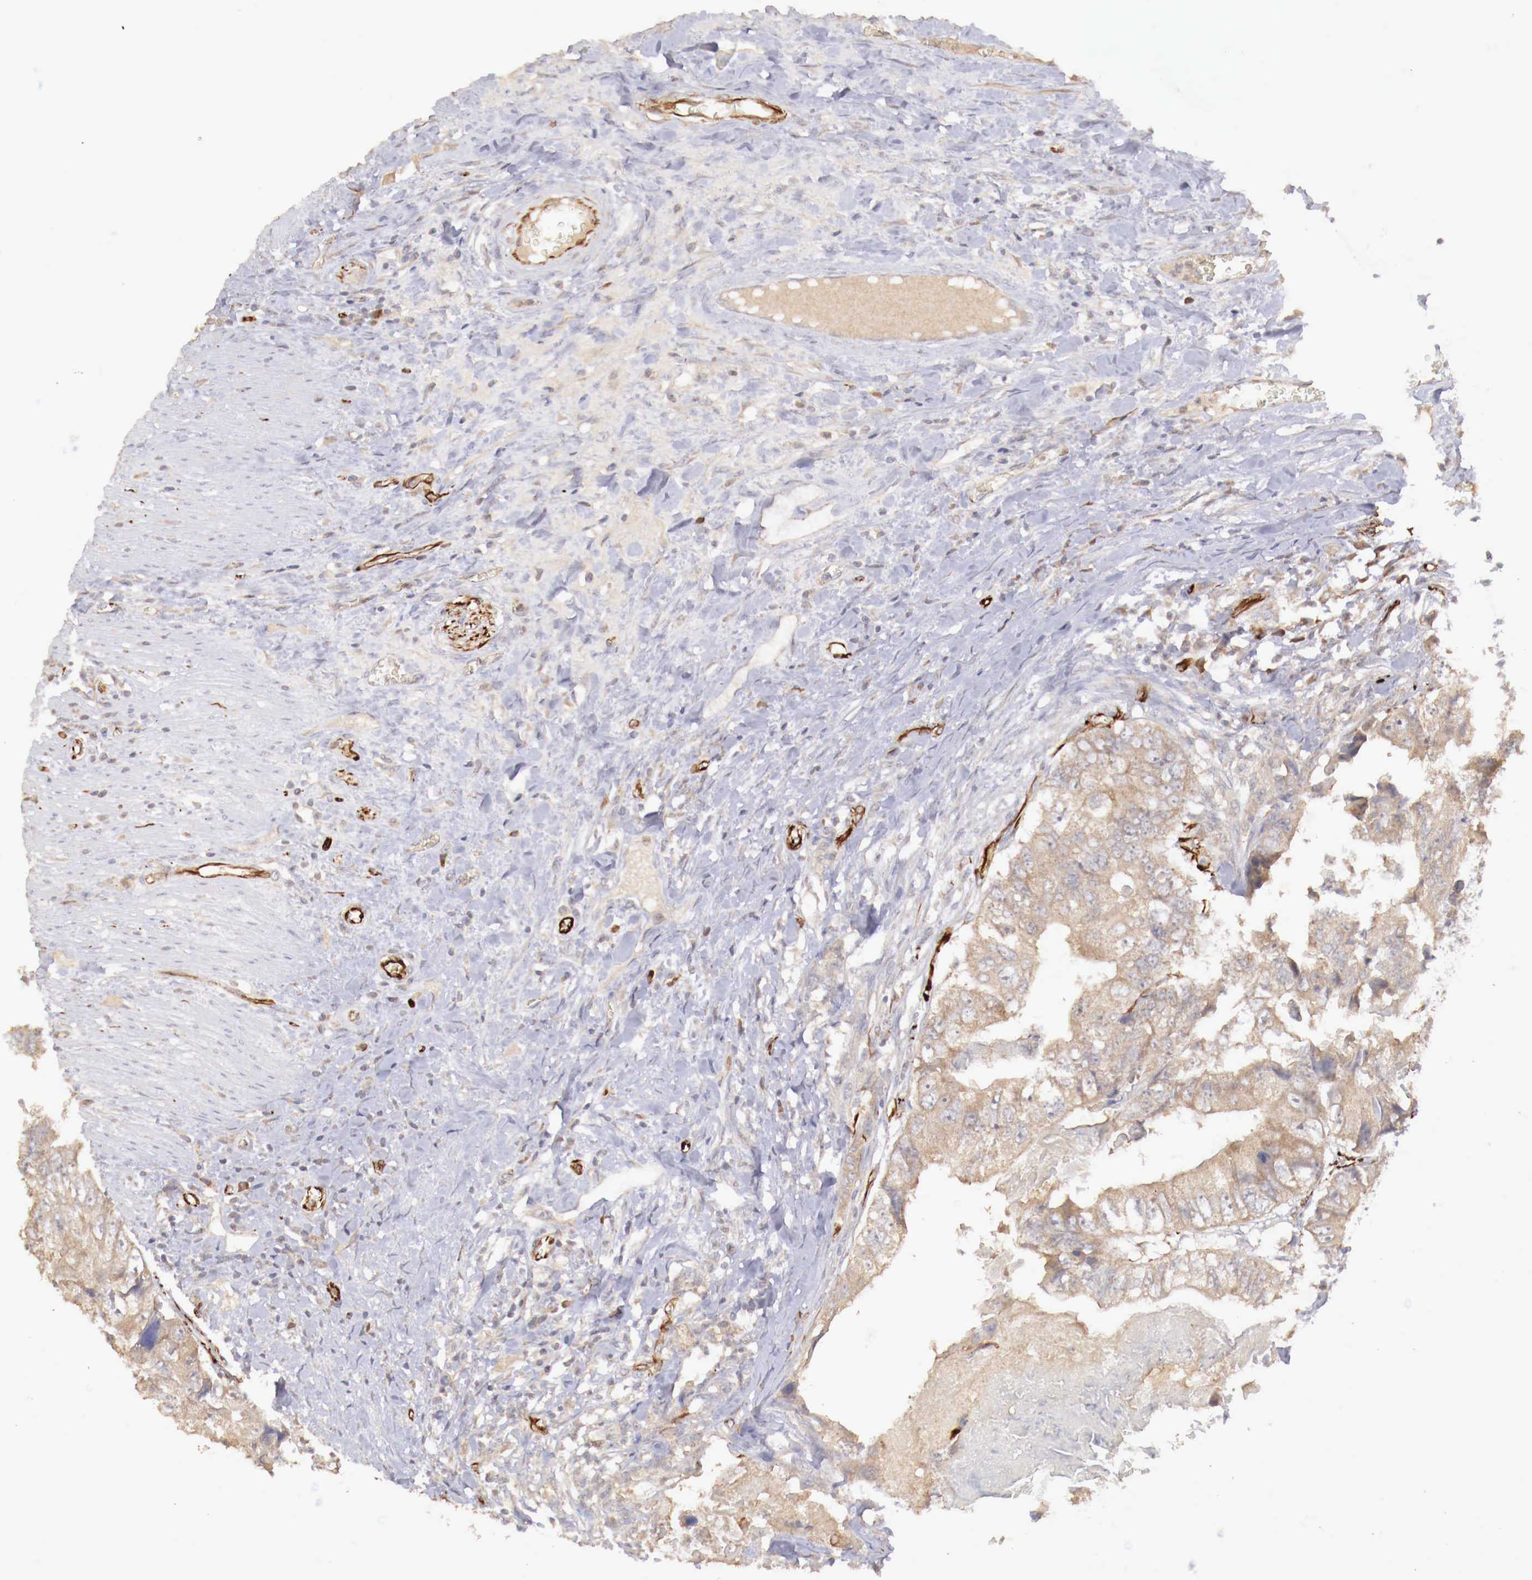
{"staining": {"intensity": "negative", "quantity": "none", "location": "none"}, "tissue": "colorectal cancer", "cell_type": "Tumor cells", "image_type": "cancer", "snomed": [{"axis": "morphology", "description": "Adenocarcinoma, NOS"}, {"axis": "topography", "description": "Rectum"}], "caption": "Immunohistochemistry image of colorectal cancer stained for a protein (brown), which exhibits no positivity in tumor cells.", "gene": "WT1", "patient": {"sex": "female", "age": 82}}